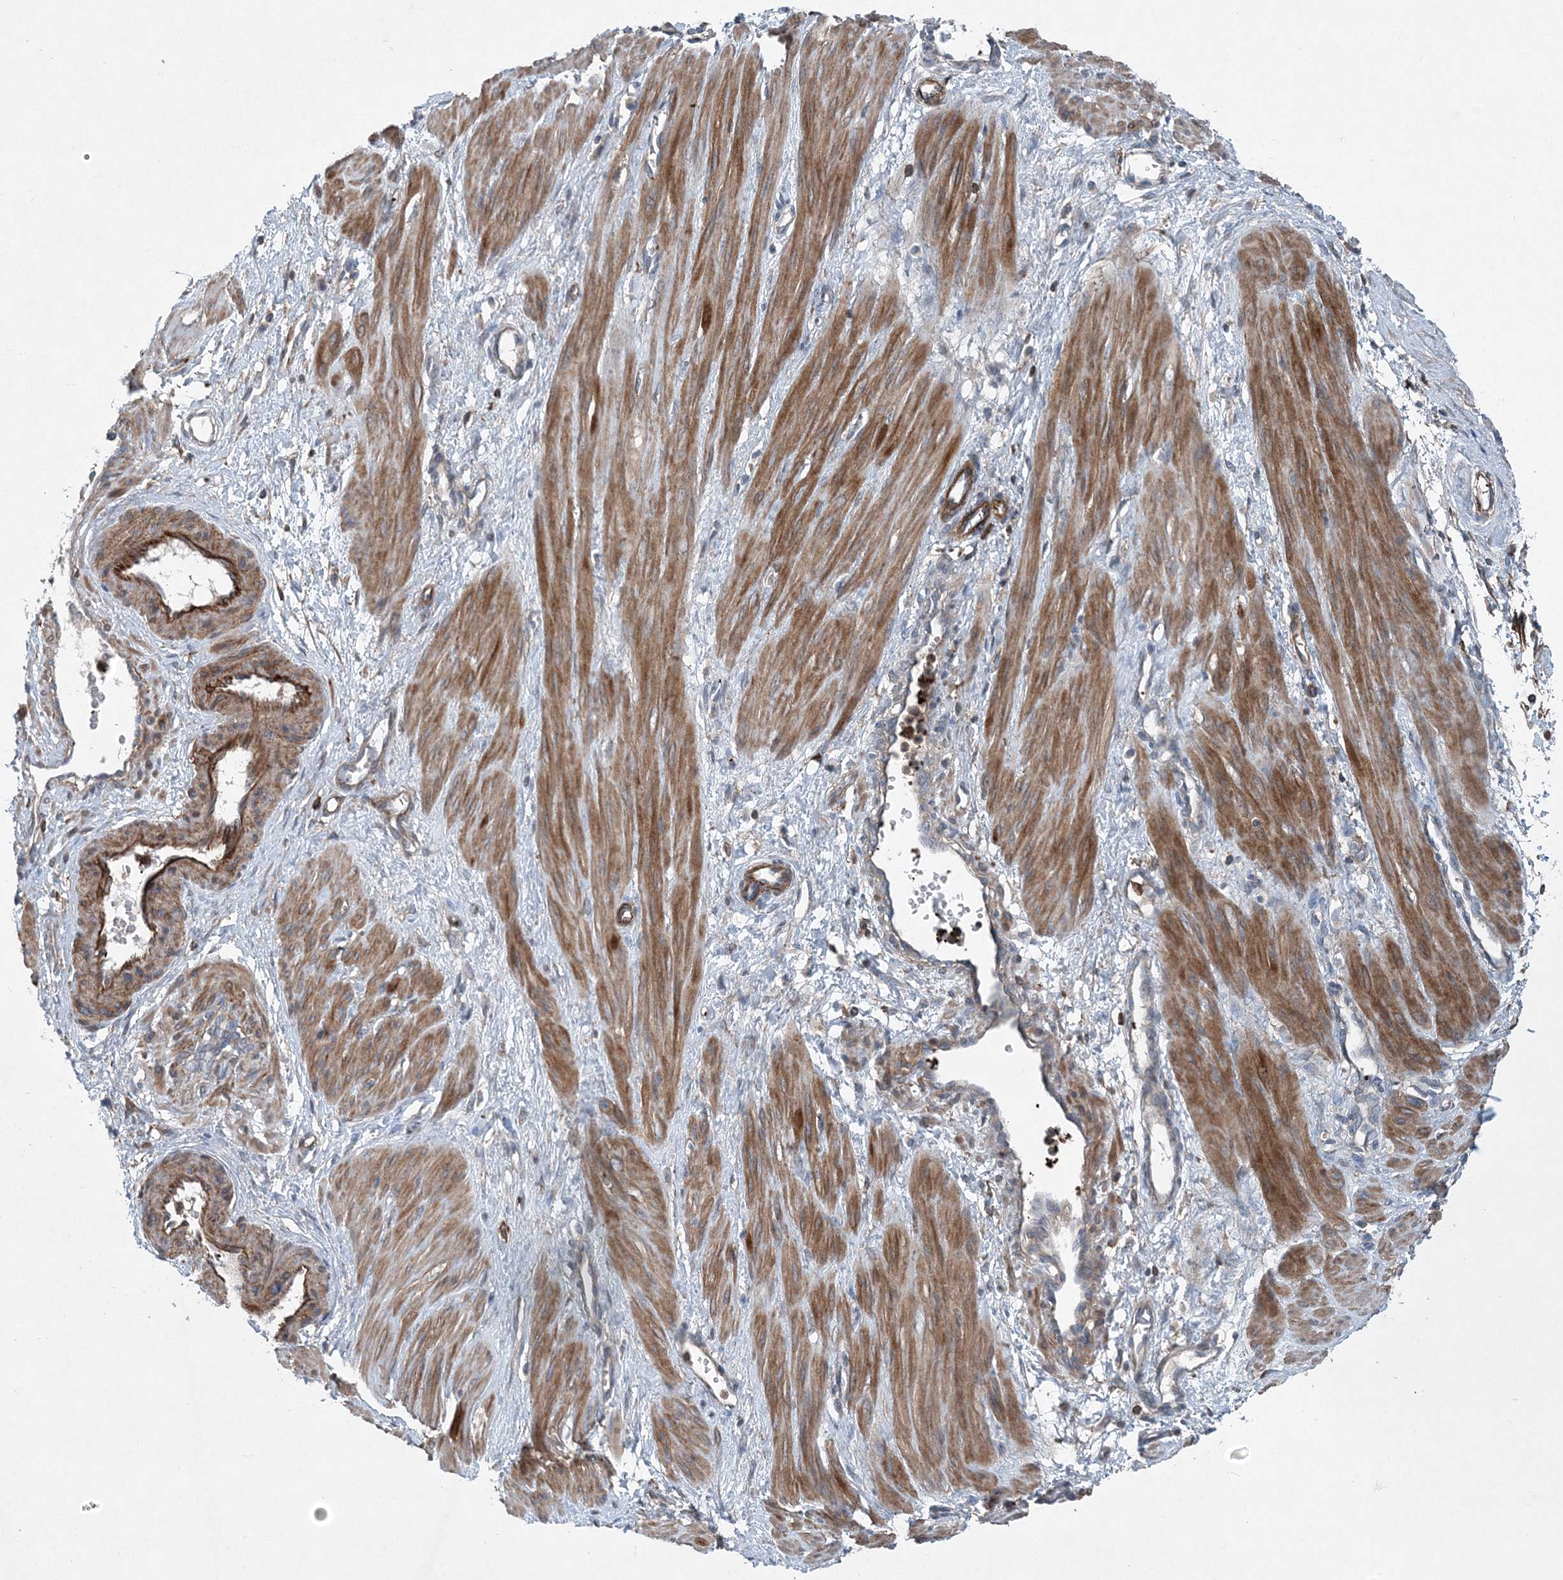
{"staining": {"intensity": "strong", "quantity": ">75%", "location": "cytoplasmic/membranous"}, "tissue": "smooth muscle", "cell_type": "Smooth muscle cells", "image_type": "normal", "snomed": [{"axis": "morphology", "description": "Normal tissue, NOS"}, {"axis": "topography", "description": "Endometrium"}], "caption": "Protein staining of unremarkable smooth muscle reveals strong cytoplasmic/membranous expression in about >75% of smooth muscle cells. (IHC, brightfield microscopy, high magnification).", "gene": "DGUOK", "patient": {"sex": "female", "age": 33}}